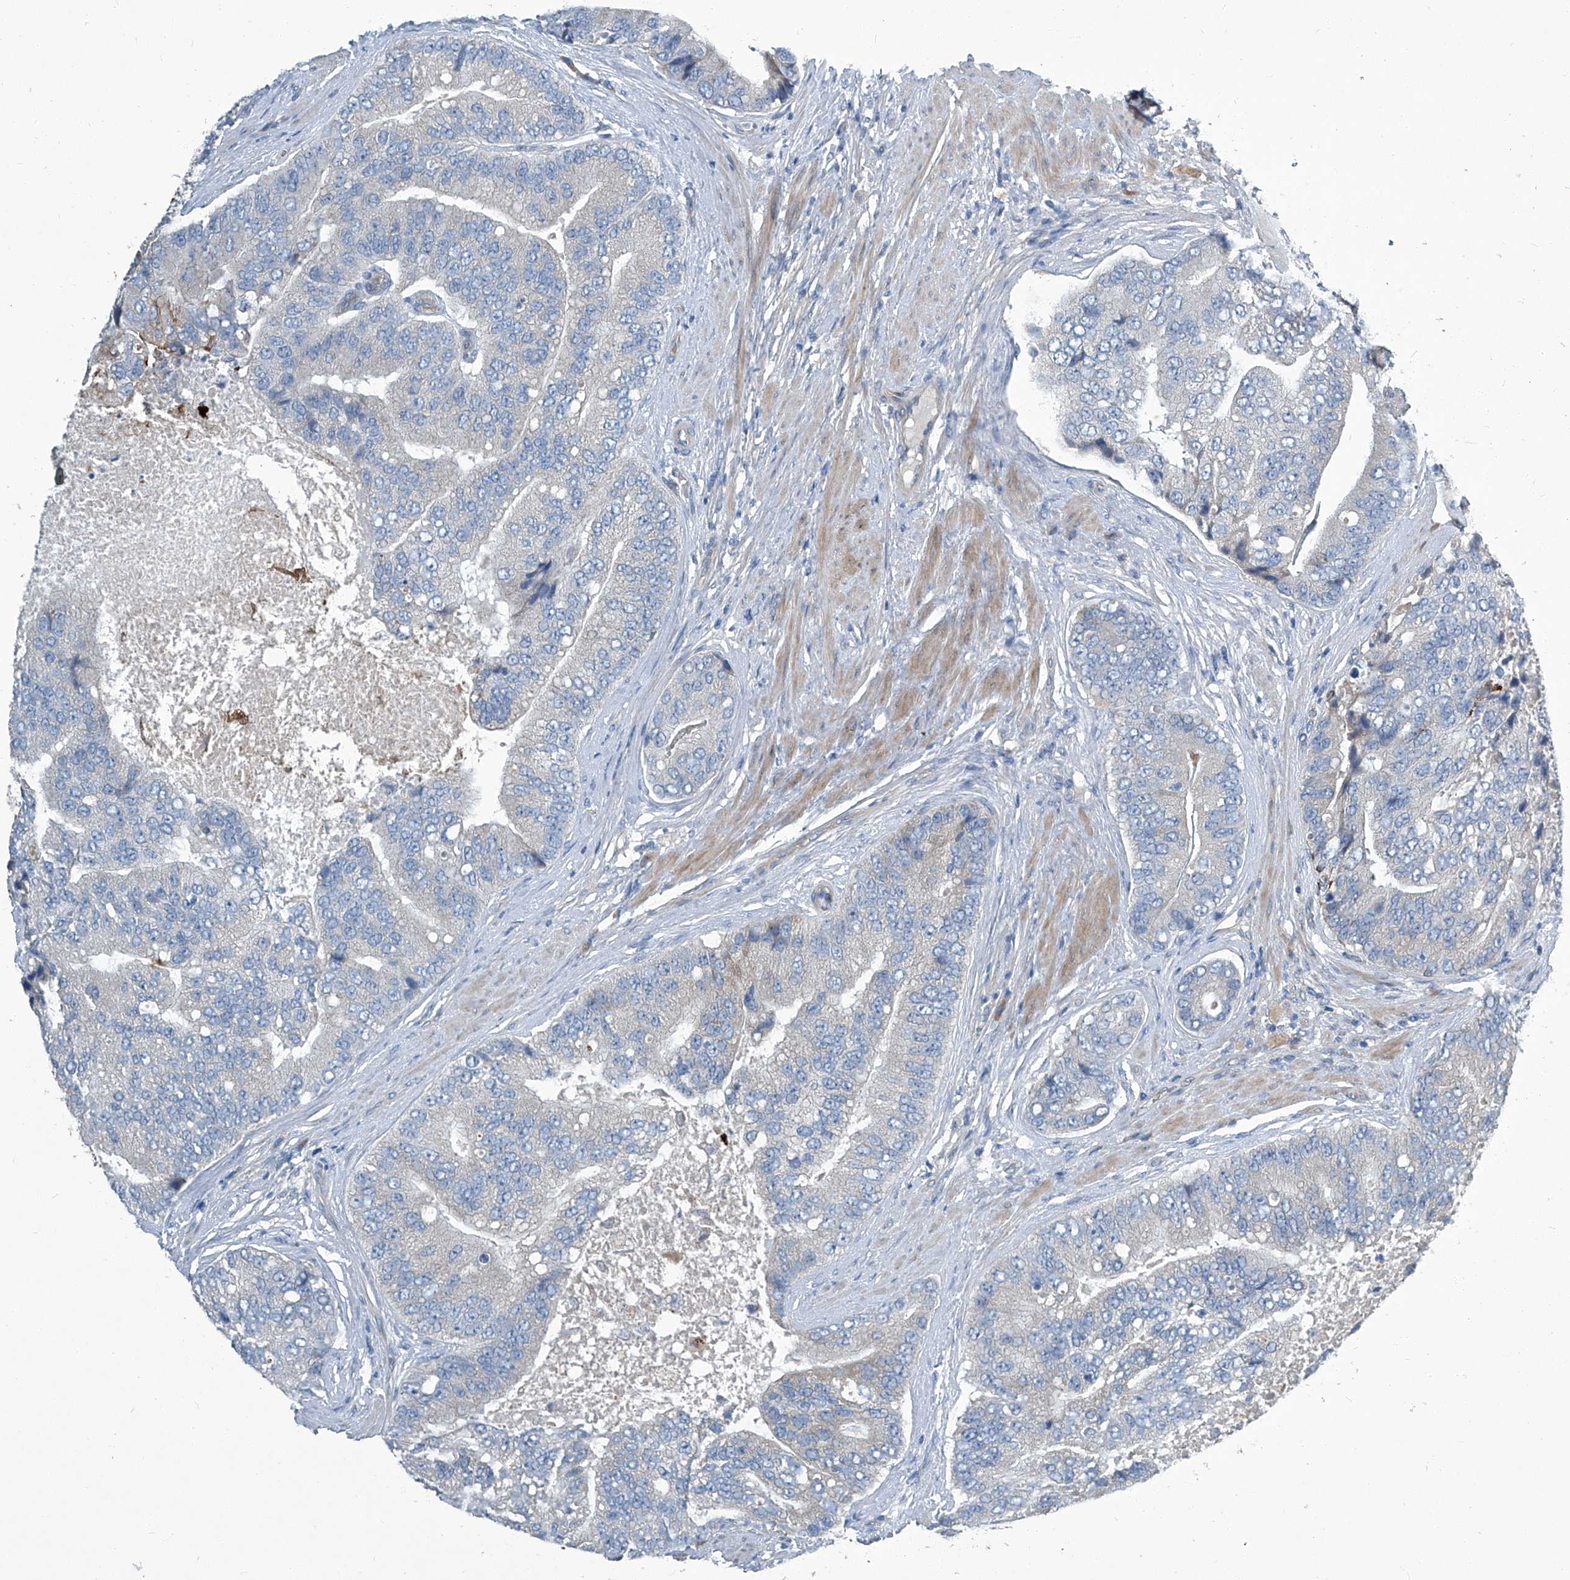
{"staining": {"intensity": "weak", "quantity": "<25%", "location": "cytoplasmic/membranous"}, "tissue": "prostate cancer", "cell_type": "Tumor cells", "image_type": "cancer", "snomed": [{"axis": "morphology", "description": "Adenocarcinoma, High grade"}, {"axis": "topography", "description": "Prostate"}], "caption": "This is an immunohistochemistry photomicrograph of human prostate cancer. There is no staining in tumor cells.", "gene": "SLC26A11", "patient": {"sex": "male", "age": 70}}